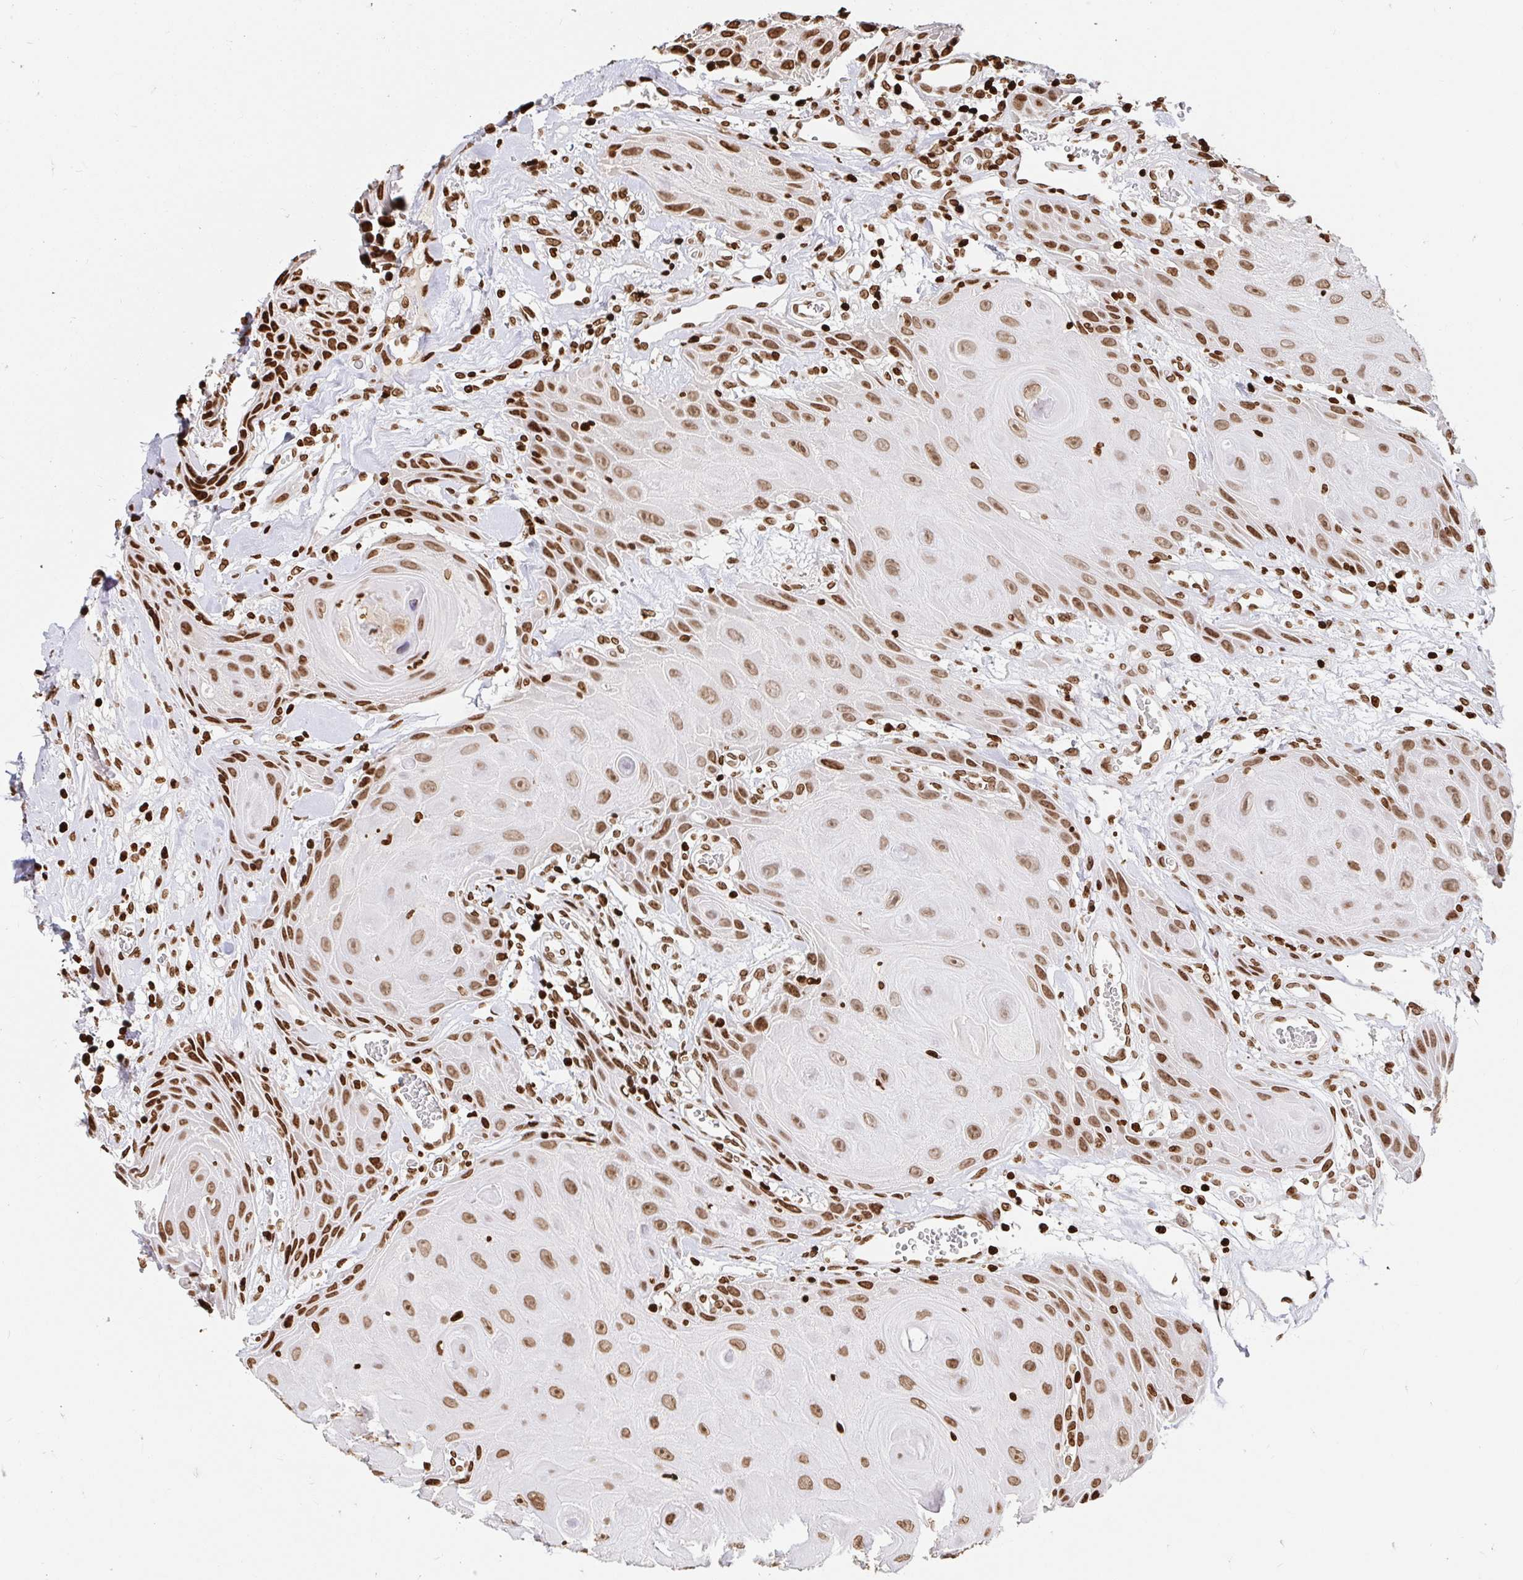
{"staining": {"intensity": "moderate", "quantity": ">75%", "location": "nuclear"}, "tissue": "head and neck cancer", "cell_type": "Tumor cells", "image_type": "cancer", "snomed": [{"axis": "morphology", "description": "Squamous cell carcinoma, NOS"}, {"axis": "topography", "description": "Oral tissue"}, {"axis": "topography", "description": "Head-Neck"}], "caption": "IHC staining of squamous cell carcinoma (head and neck), which demonstrates medium levels of moderate nuclear staining in about >75% of tumor cells indicating moderate nuclear protein expression. The staining was performed using DAB (brown) for protein detection and nuclei were counterstained in hematoxylin (blue).", "gene": "H2BC5", "patient": {"sex": "male", "age": 49}}